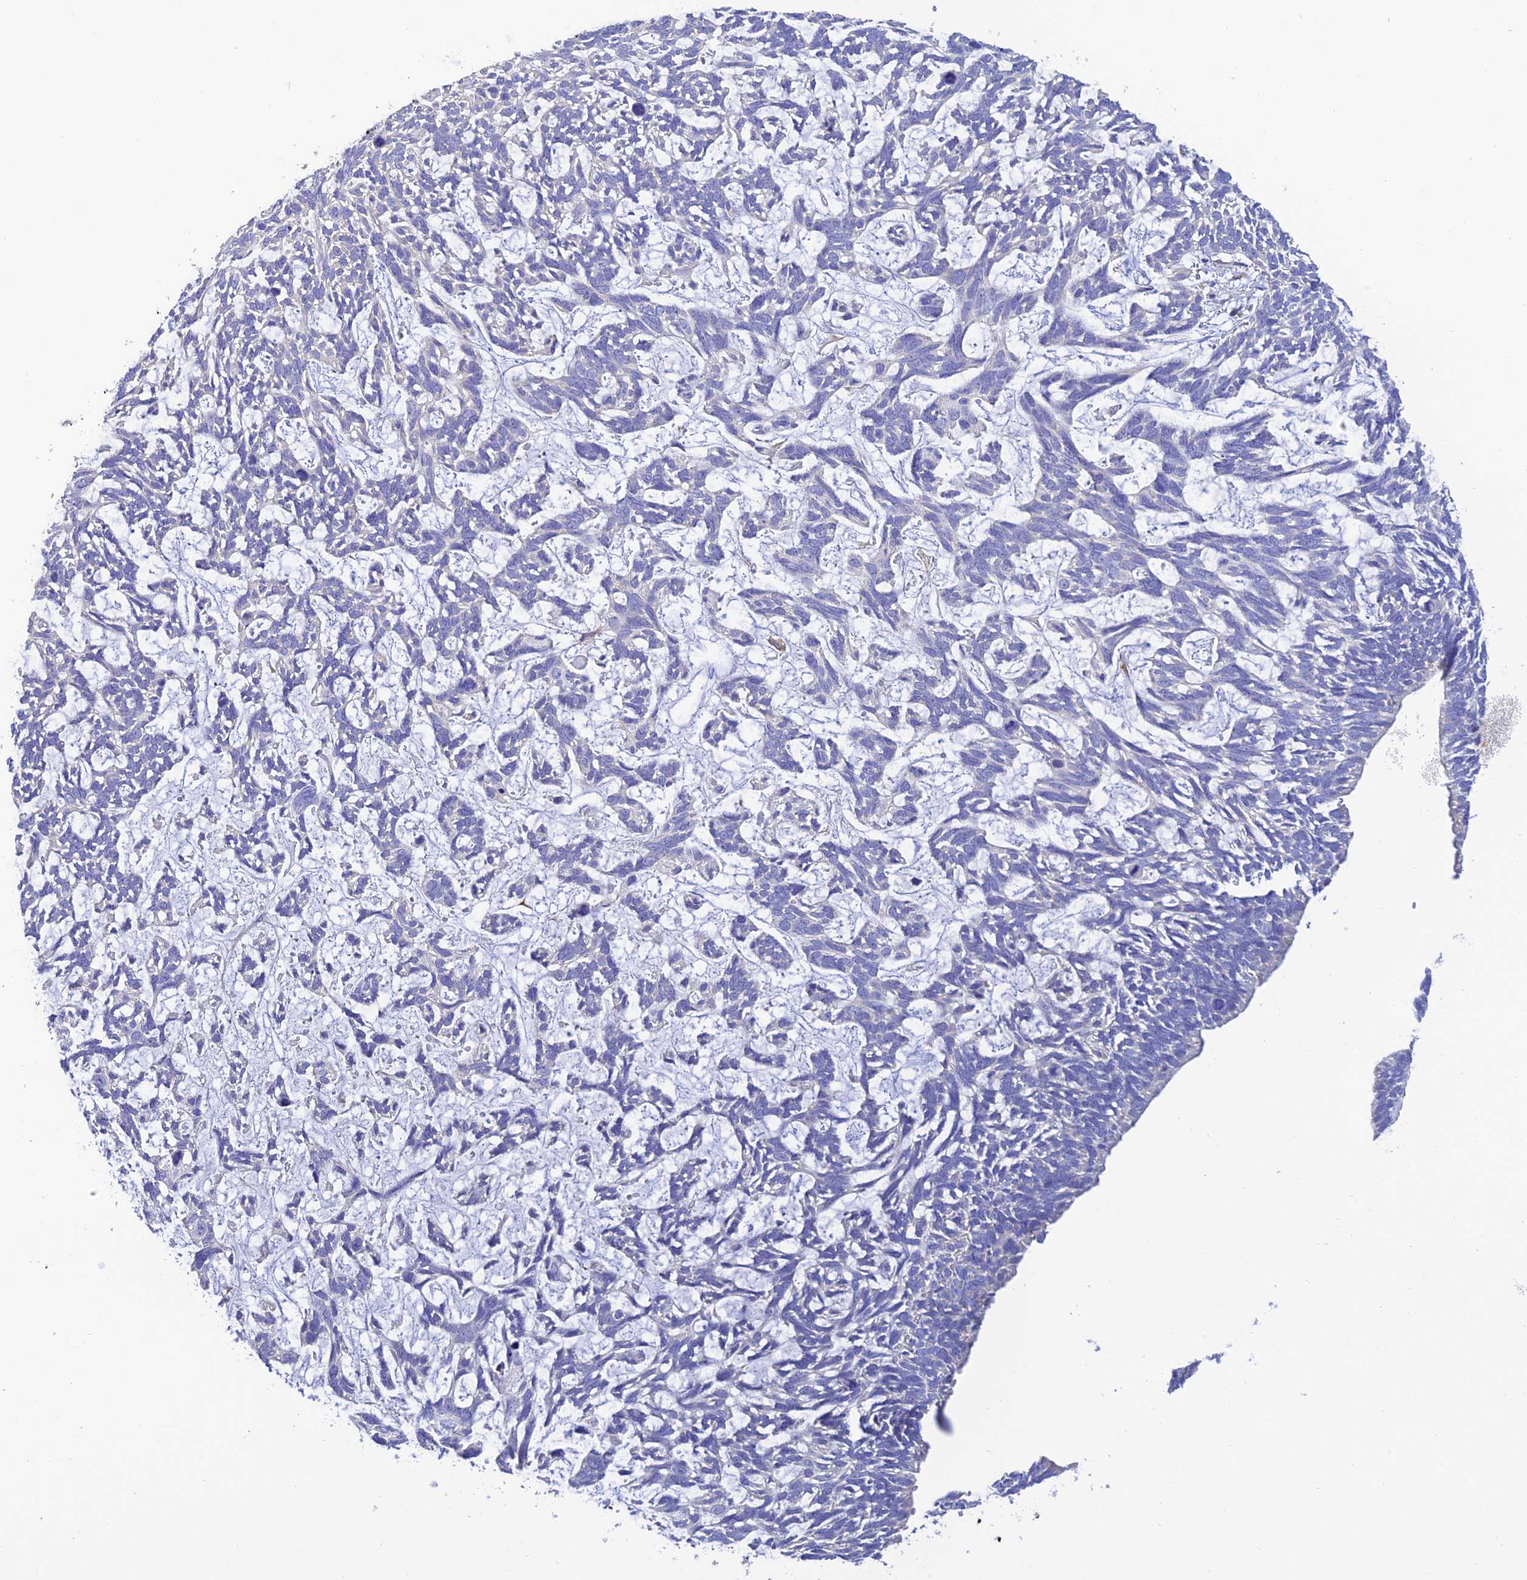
{"staining": {"intensity": "negative", "quantity": "none", "location": "none"}, "tissue": "skin cancer", "cell_type": "Tumor cells", "image_type": "cancer", "snomed": [{"axis": "morphology", "description": "Basal cell carcinoma"}, {"axis": "topography", "description": "Skin"}], "caption": "This is an immunohistochemistry histopathology image of human skin cancer. There is no positivity in tumor cells.", "gene": "ZDHHC16", "patient": {"sex": "male", "age": 88}}